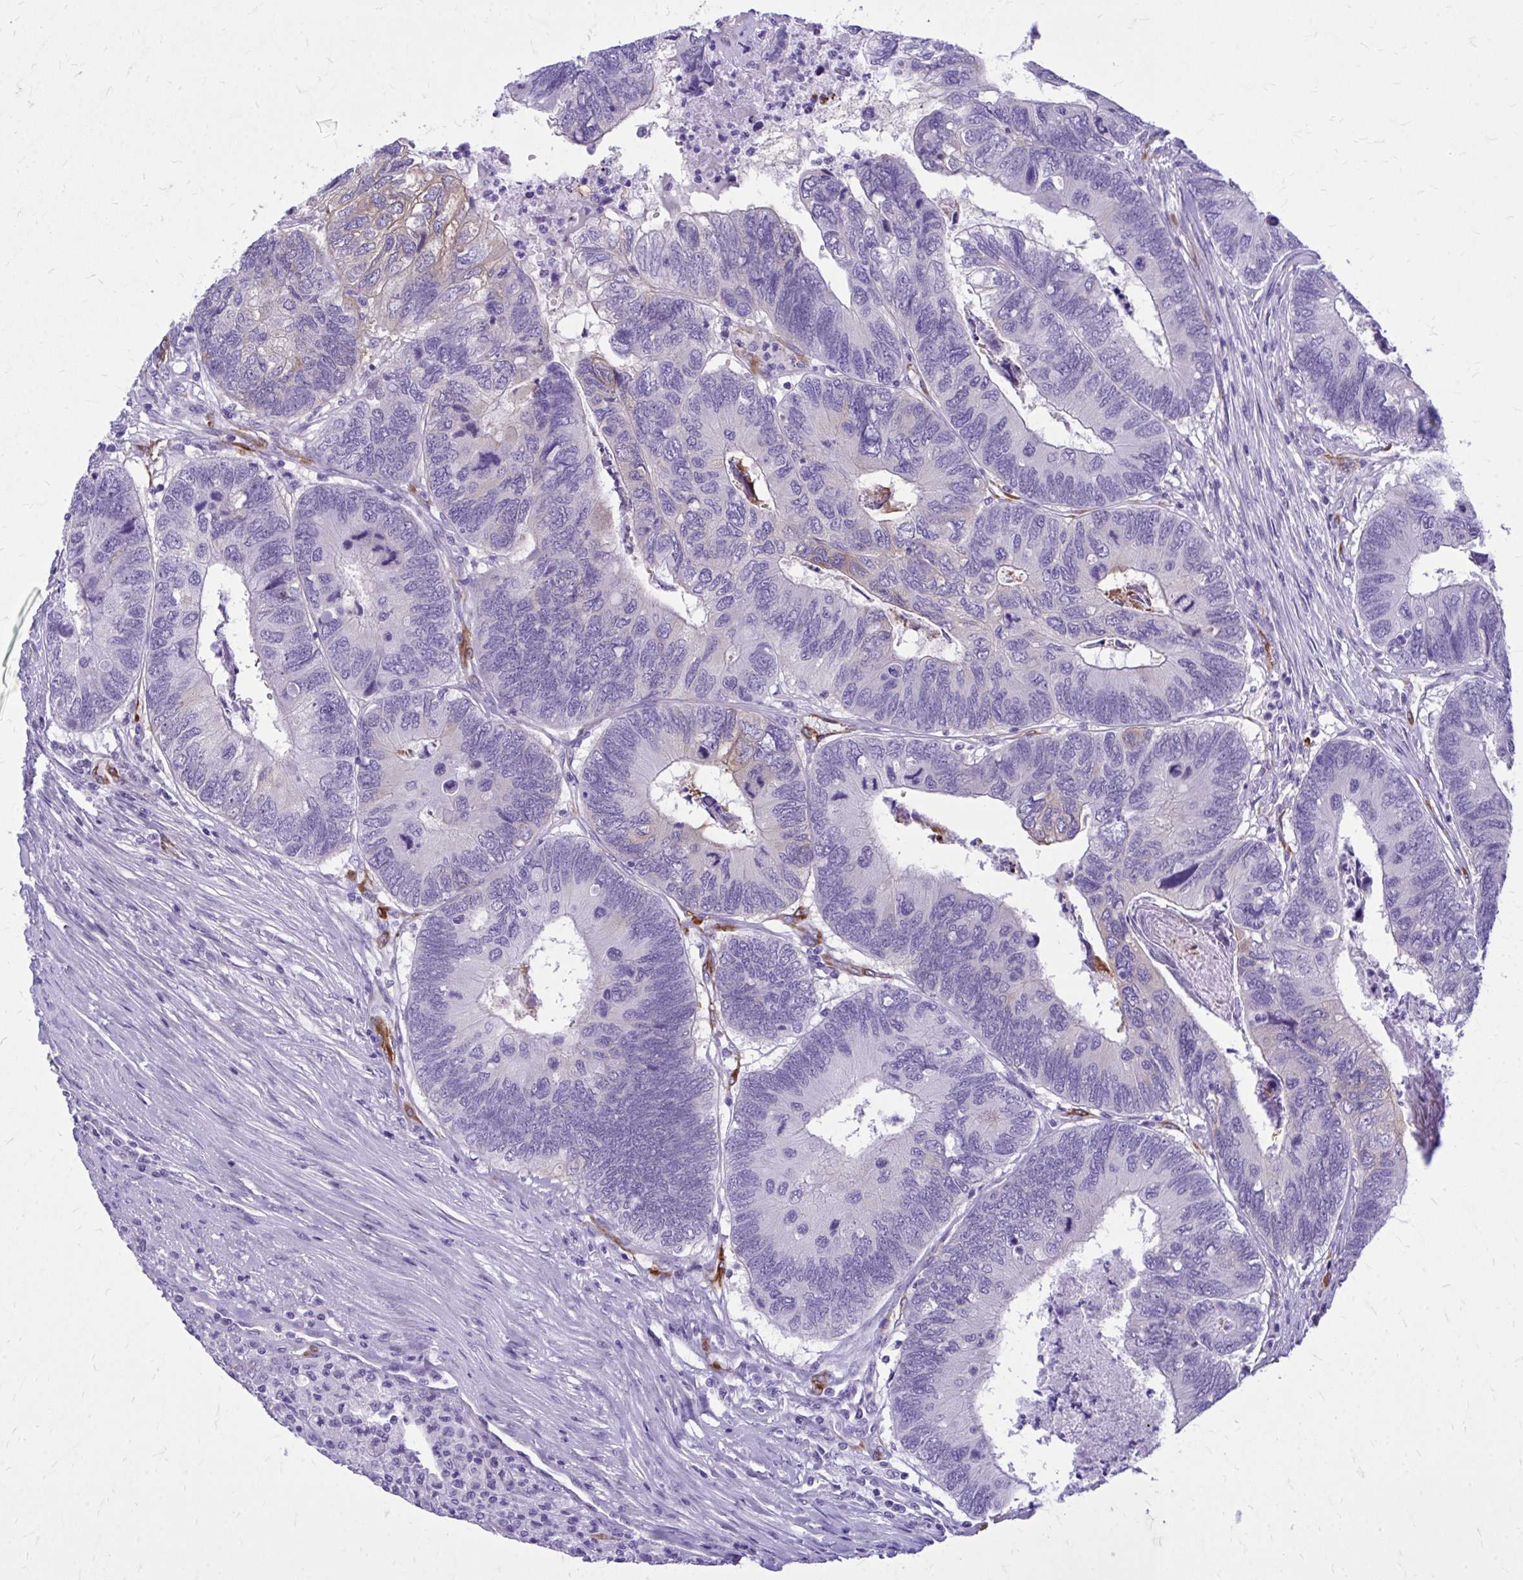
{"staining": {"intensity": "weak", "quantity": "<25%", "location": "cytoplasmic/membranous"}, "tissue": "colorectal cancer", "cell_type": "Tumor cells", "image_type": "cancer", "snomed": [{"axis": "morphology", "description": "Adenocarcinoma, NOS"}, {"axis": "topography", "description": "Colon"}], "caption": "Tumor cells are negative for protein expression in human adenocarcinoma (colorectal).", "gene": "EPB41L1", "patient": {"sex": "female", "age": 67}}